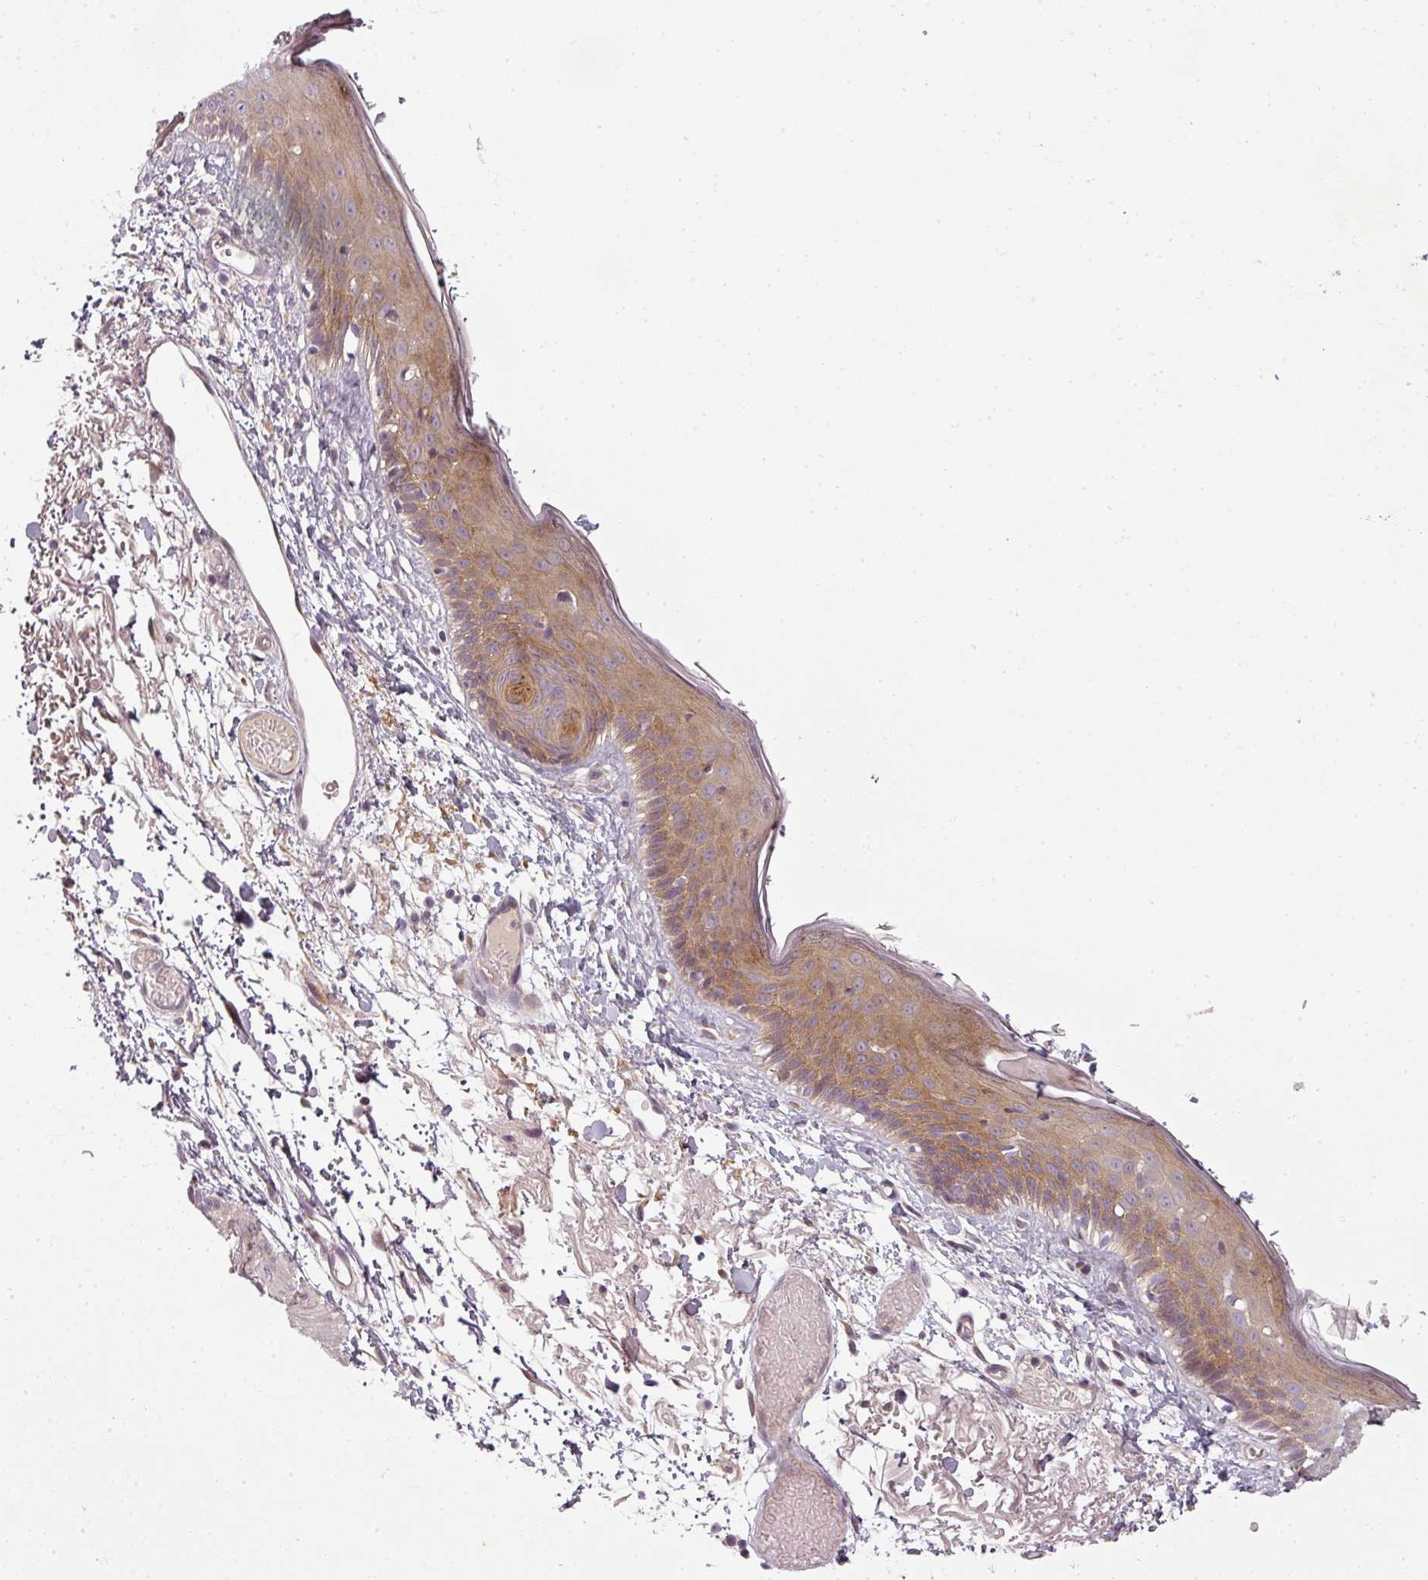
{"staining": {"intensity": "negative", "quantity": "none", "location": "none"}, "tissue": "skin", "cell_type": "Fibroblasts", "image_type": "normal", "snomed": [{"axis": "morphology", "description": "Normal tissue, NOS"}, {"axis": "topography", "description": "Skin"}], "caption": "DAB immunohistochemical staining of unremarkable human skin displays no significant positivity in fibroblasts.", "gene": "SLC16A9", "patient": {"sex": "male", "age": 79}}